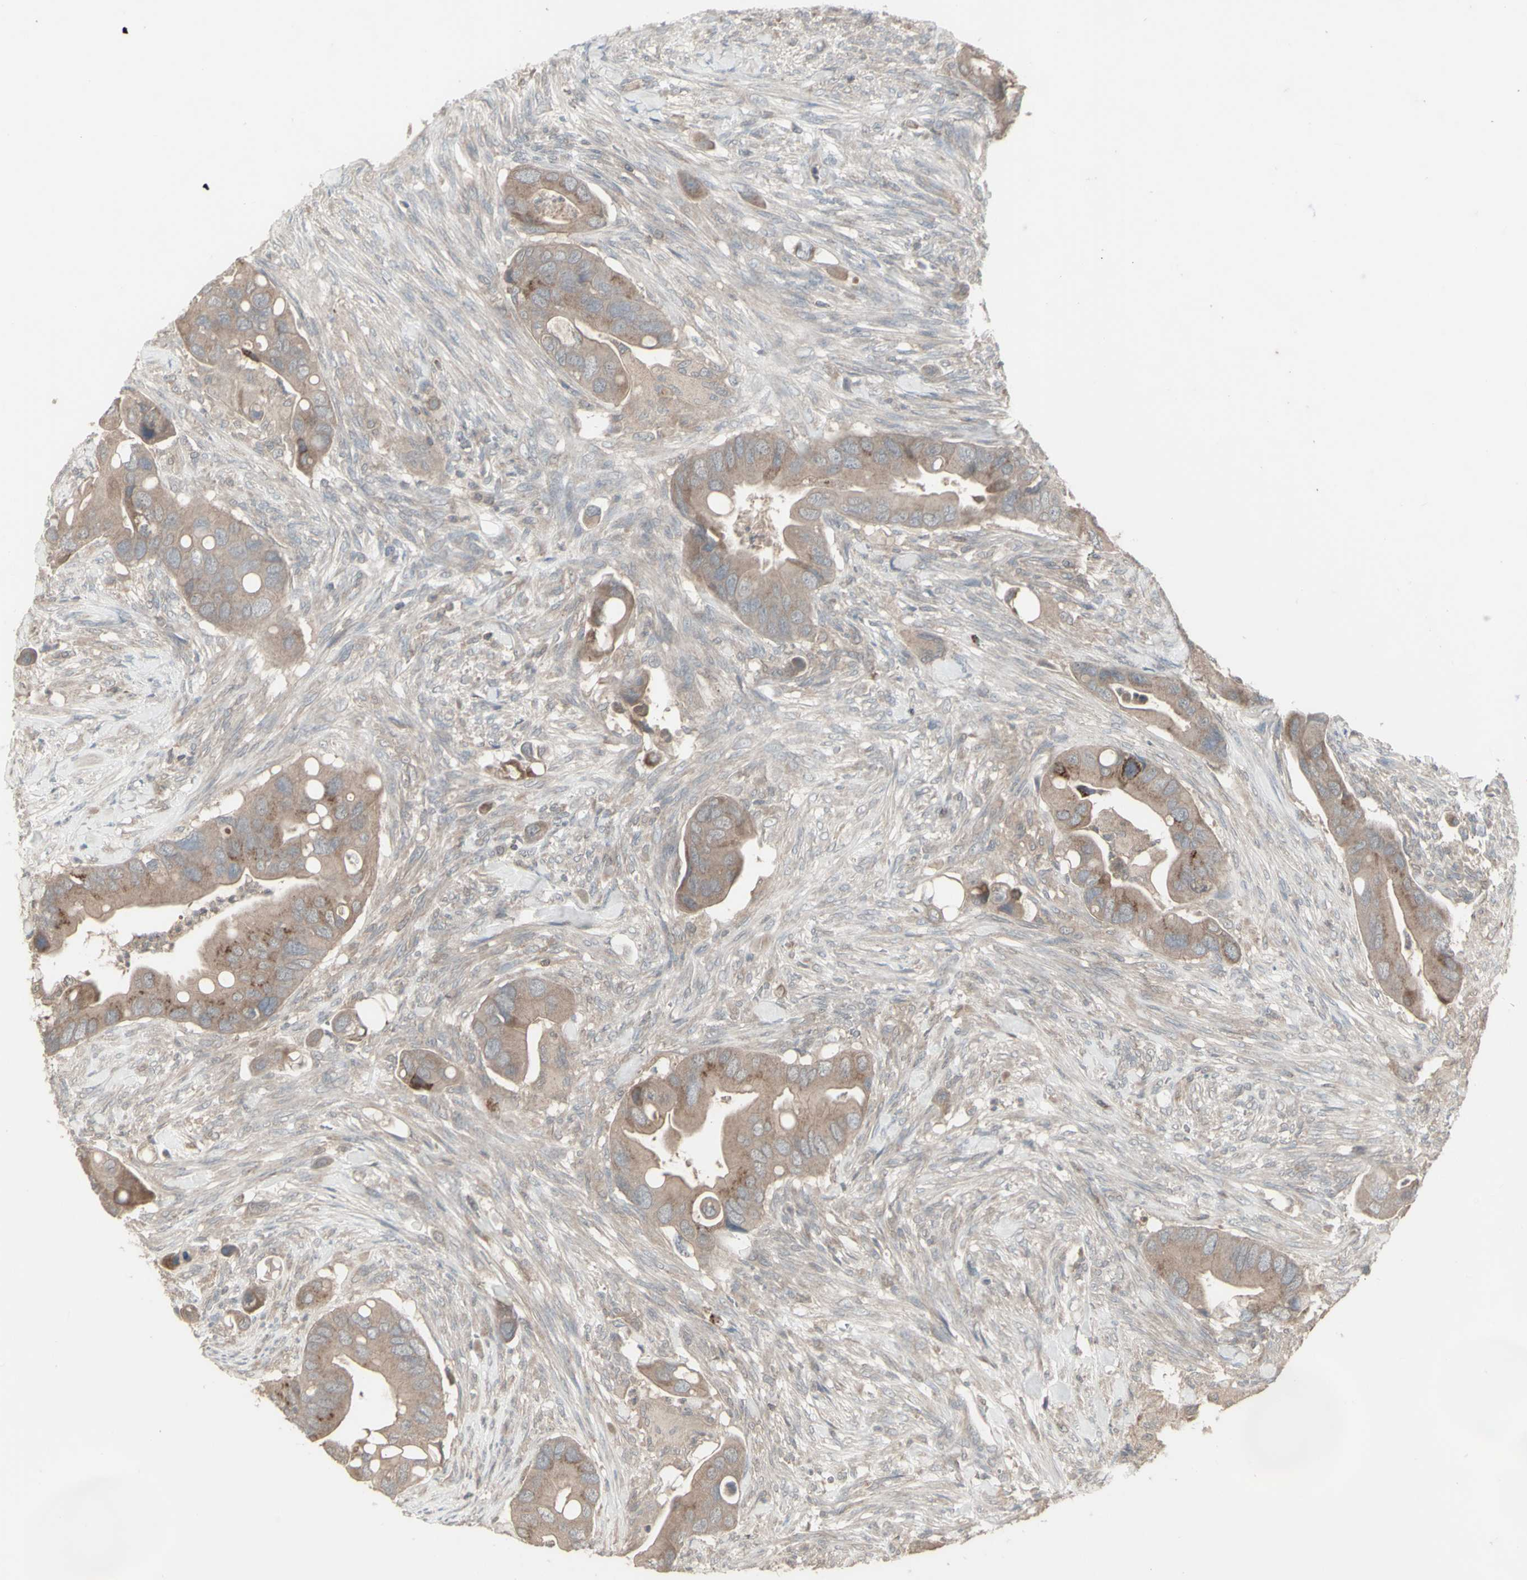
{"staining": {"intensity": "weak", "quantity": ">75%", "location": "cytoplasmic/membranous"}, "tissue": "colorectal cancer", "cell_type": "Tumor cells", "image_type": "cancer", "snomed": [{"axis": "morphology", "description": "Adenocarcinoma, NOS"}, {"axis": "topography", "description": "Rectum"}], "caption": "About >75% of tumor cells in colorectal cancer (adenocarcinoma) demonstrate weak cytoplasmic/membranous protein staining as visualized by brown immunohistochemical staining.", "gene": "CSK", "patient": {"sex": "female", "age": 57}}